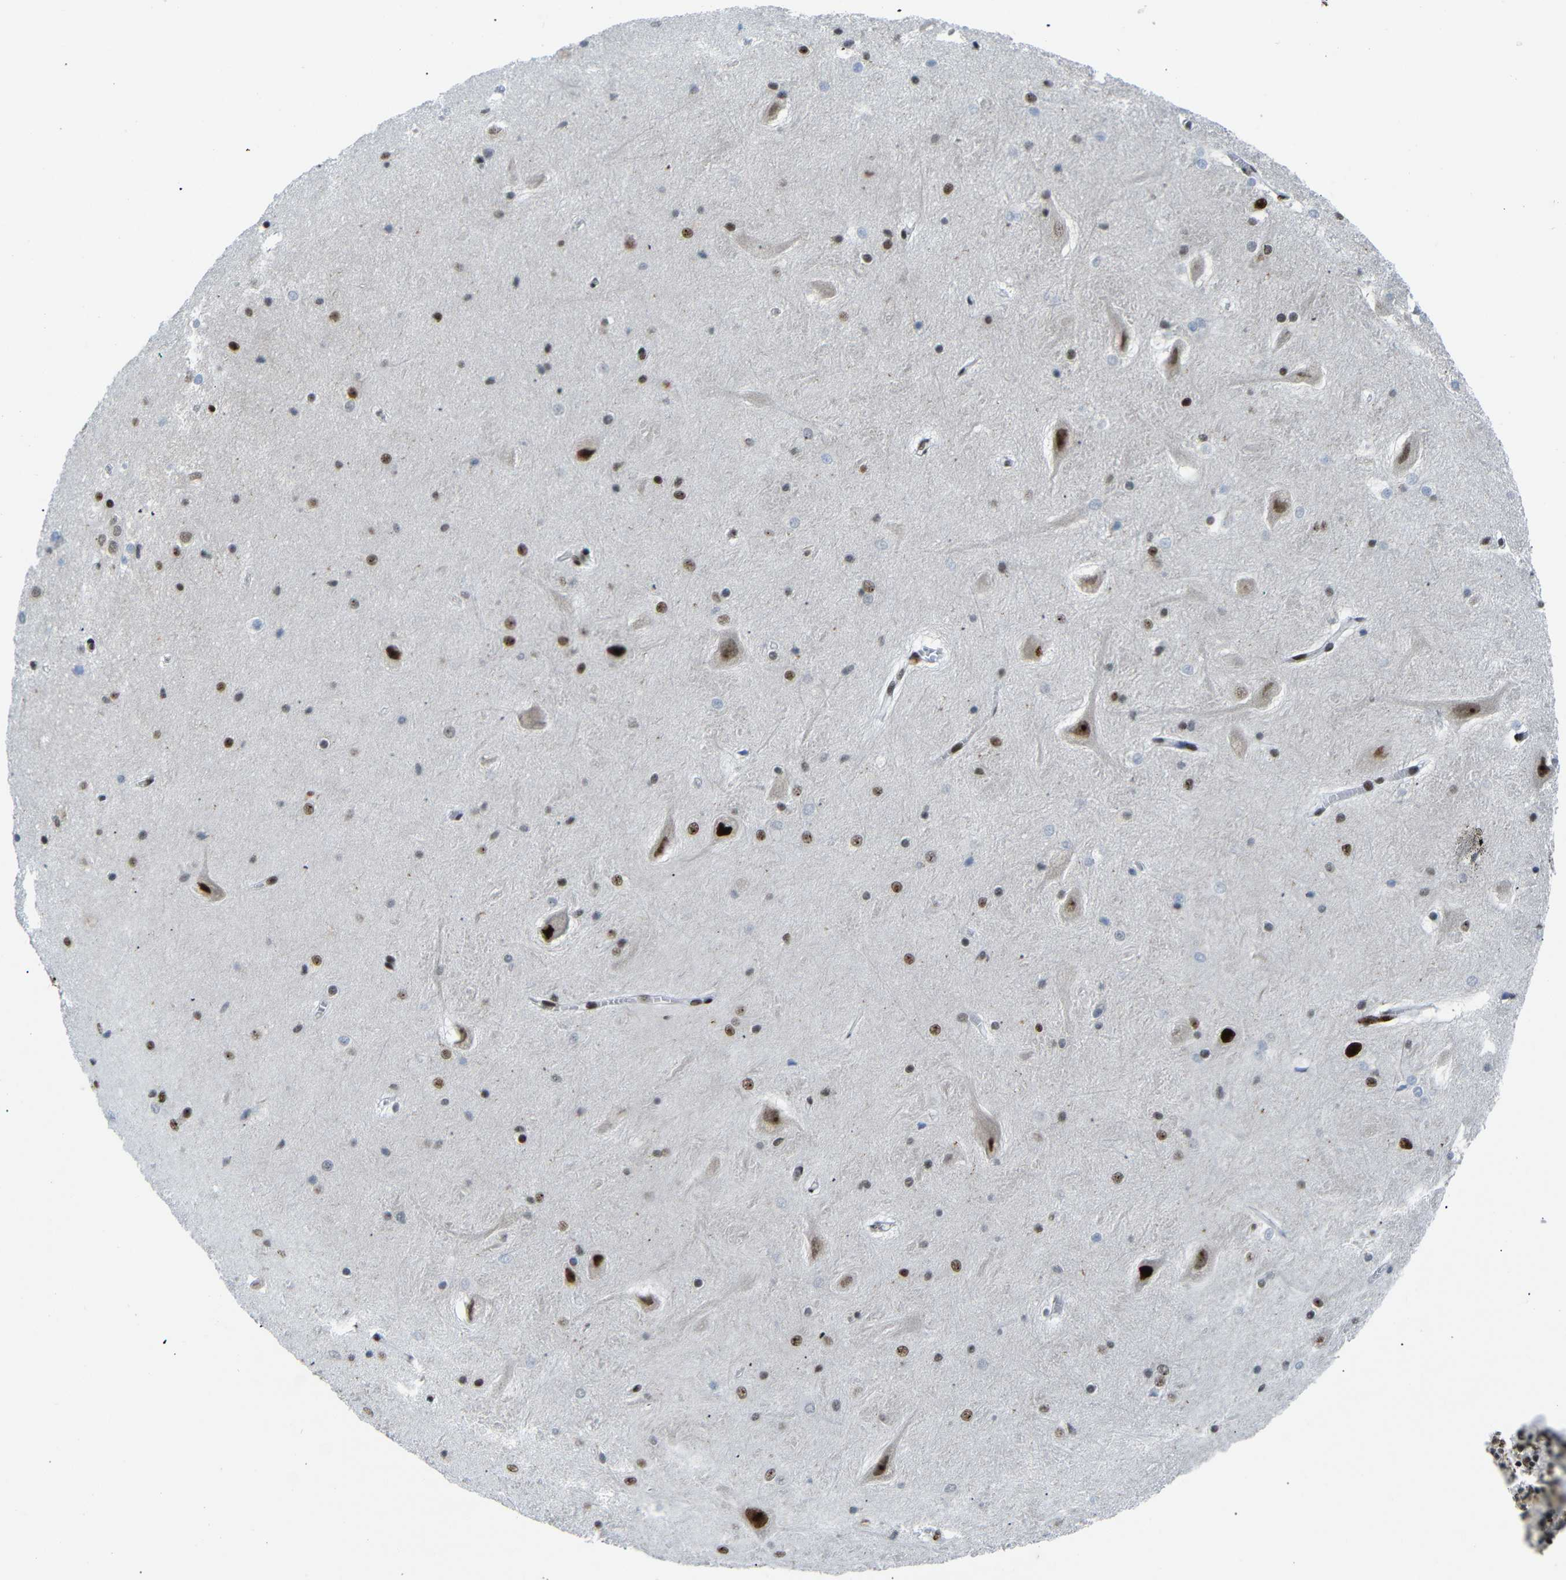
{"staining": {"intensity": "strong", "quantity": ">75%", "location": "nuclear"}, "tissue": "hippocampus", "cell_type": "Glial cells", "image_type": "normal", "snomed": [{"axis": "morphology", "description": "Normal tissue, NOS"}, {"axis": "topography", "description": "Hippocampus"}], "caption": "IHC image of normal human hippocampus stained for a protein (brown), which reveals high levels of strong nuclear expression in about >75% of glial cells.", "gene": "SETDB2", "patient": {"sex": "male", "age": 45}}